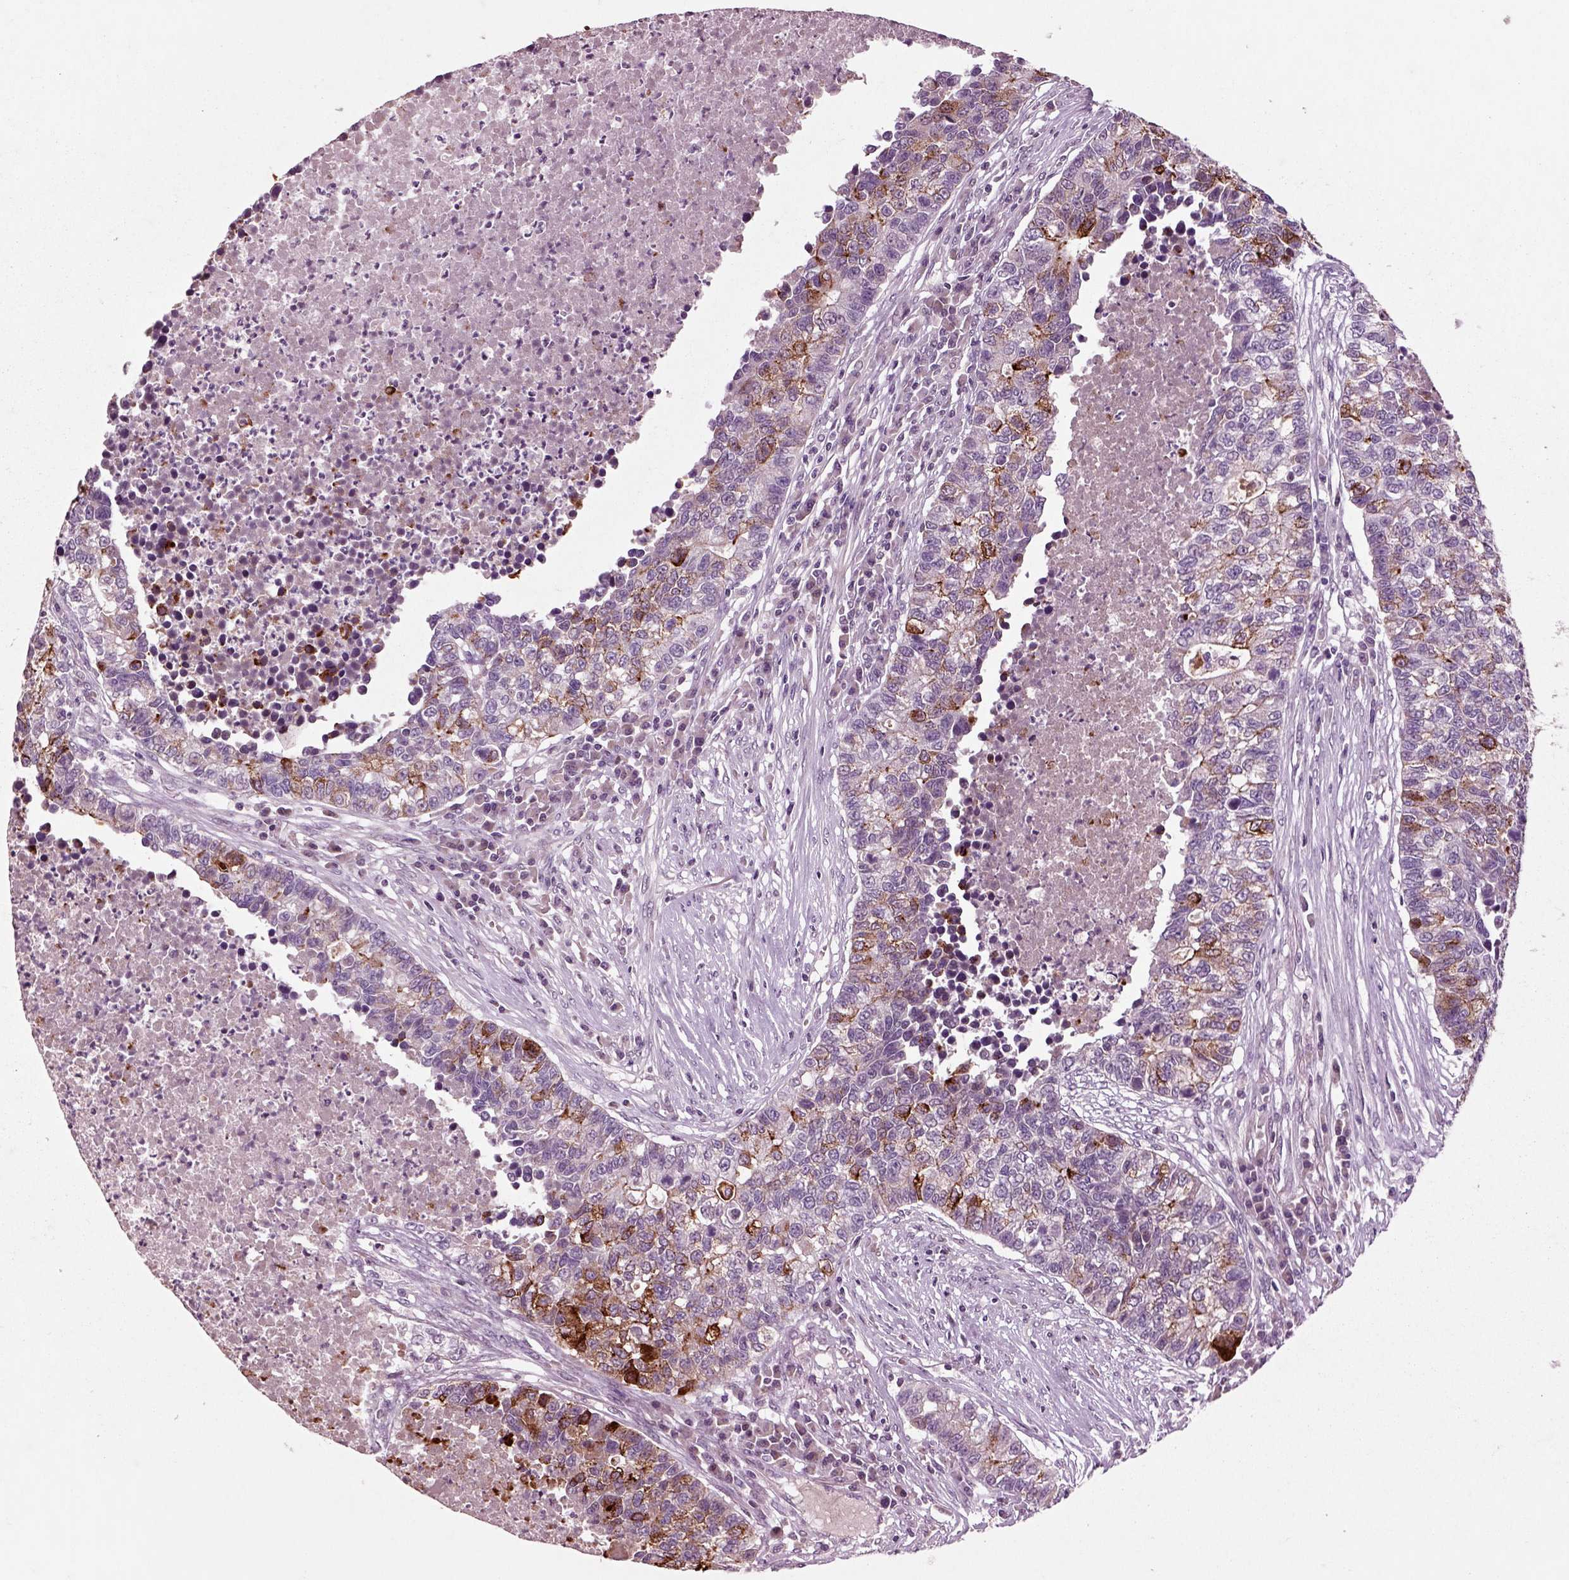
{"staining": {"intensity": "strong", "quantity": "<25%", "location": "cytoplasmic/membranous"}, "tissue": "lung cancer", "cell_type": "Tumor cells", "image_type": "cancer", "snomed": [{"axis": "morphology", "description": "Adenocarcinoma, NOS"}, {"axis": "topography", "description": "Lung"}], "caption": "A photomicrograph of lung cancer stained for a protein reveals strong cytoplasmic/membranous brown staining in tumor cells.", "gene": "CHGB", "patient": {"sex": "male", "age": 57}}